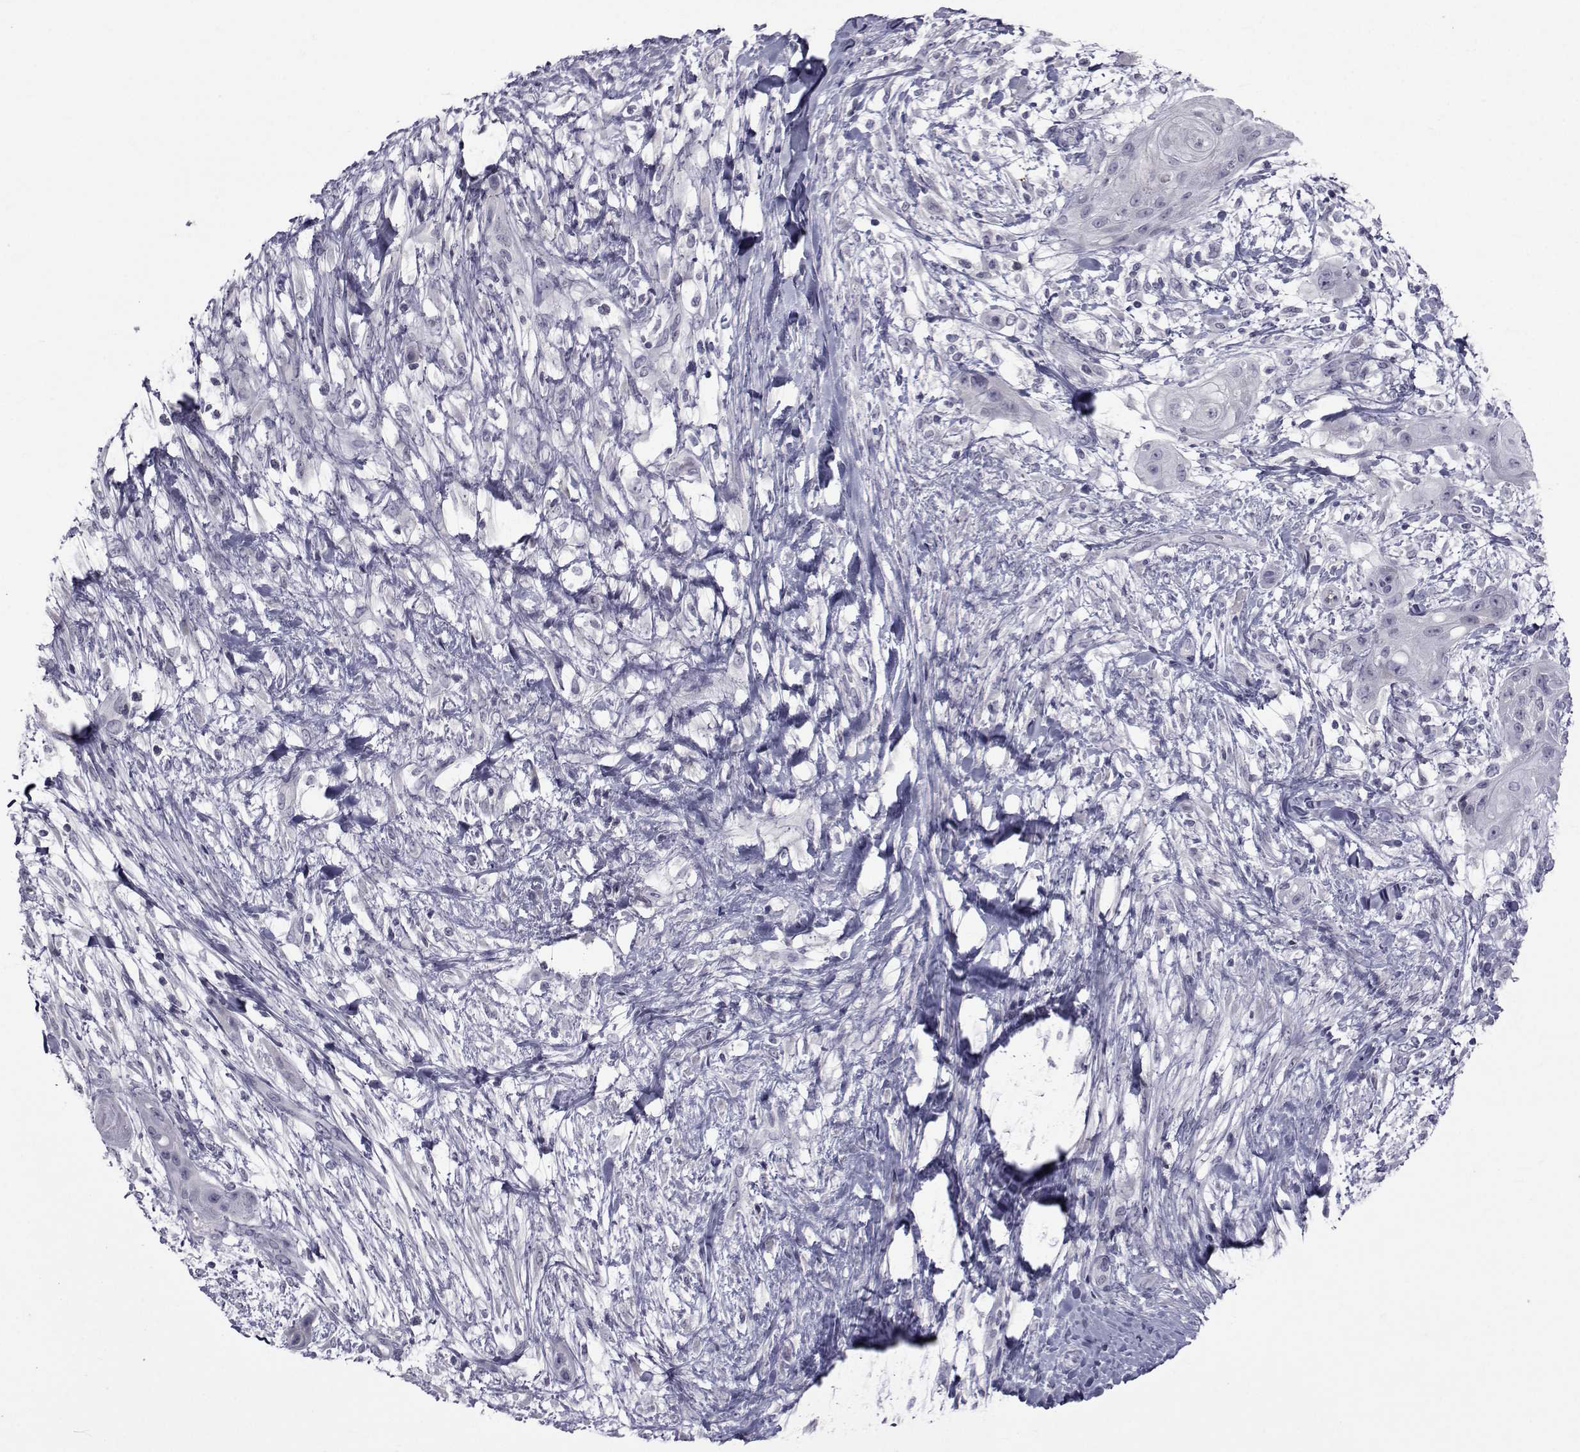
{"staining": {"intensity": "negative", "quantity": "none", "location": "none"}, "tissue": "skin cancer", "cell_type": "Tumor cells", "image_type": "cancer", "snomed": [{"axis": "morphology", "description": "Squamous cell carcinoma, NOS"}, {"axis": "topography", "description": "Skin"}], "caption": "An image of human skin cancer is negative for staining in tumor cells.", "gene": "PAX2", "patient": {"sex": "male", "age": 62}}